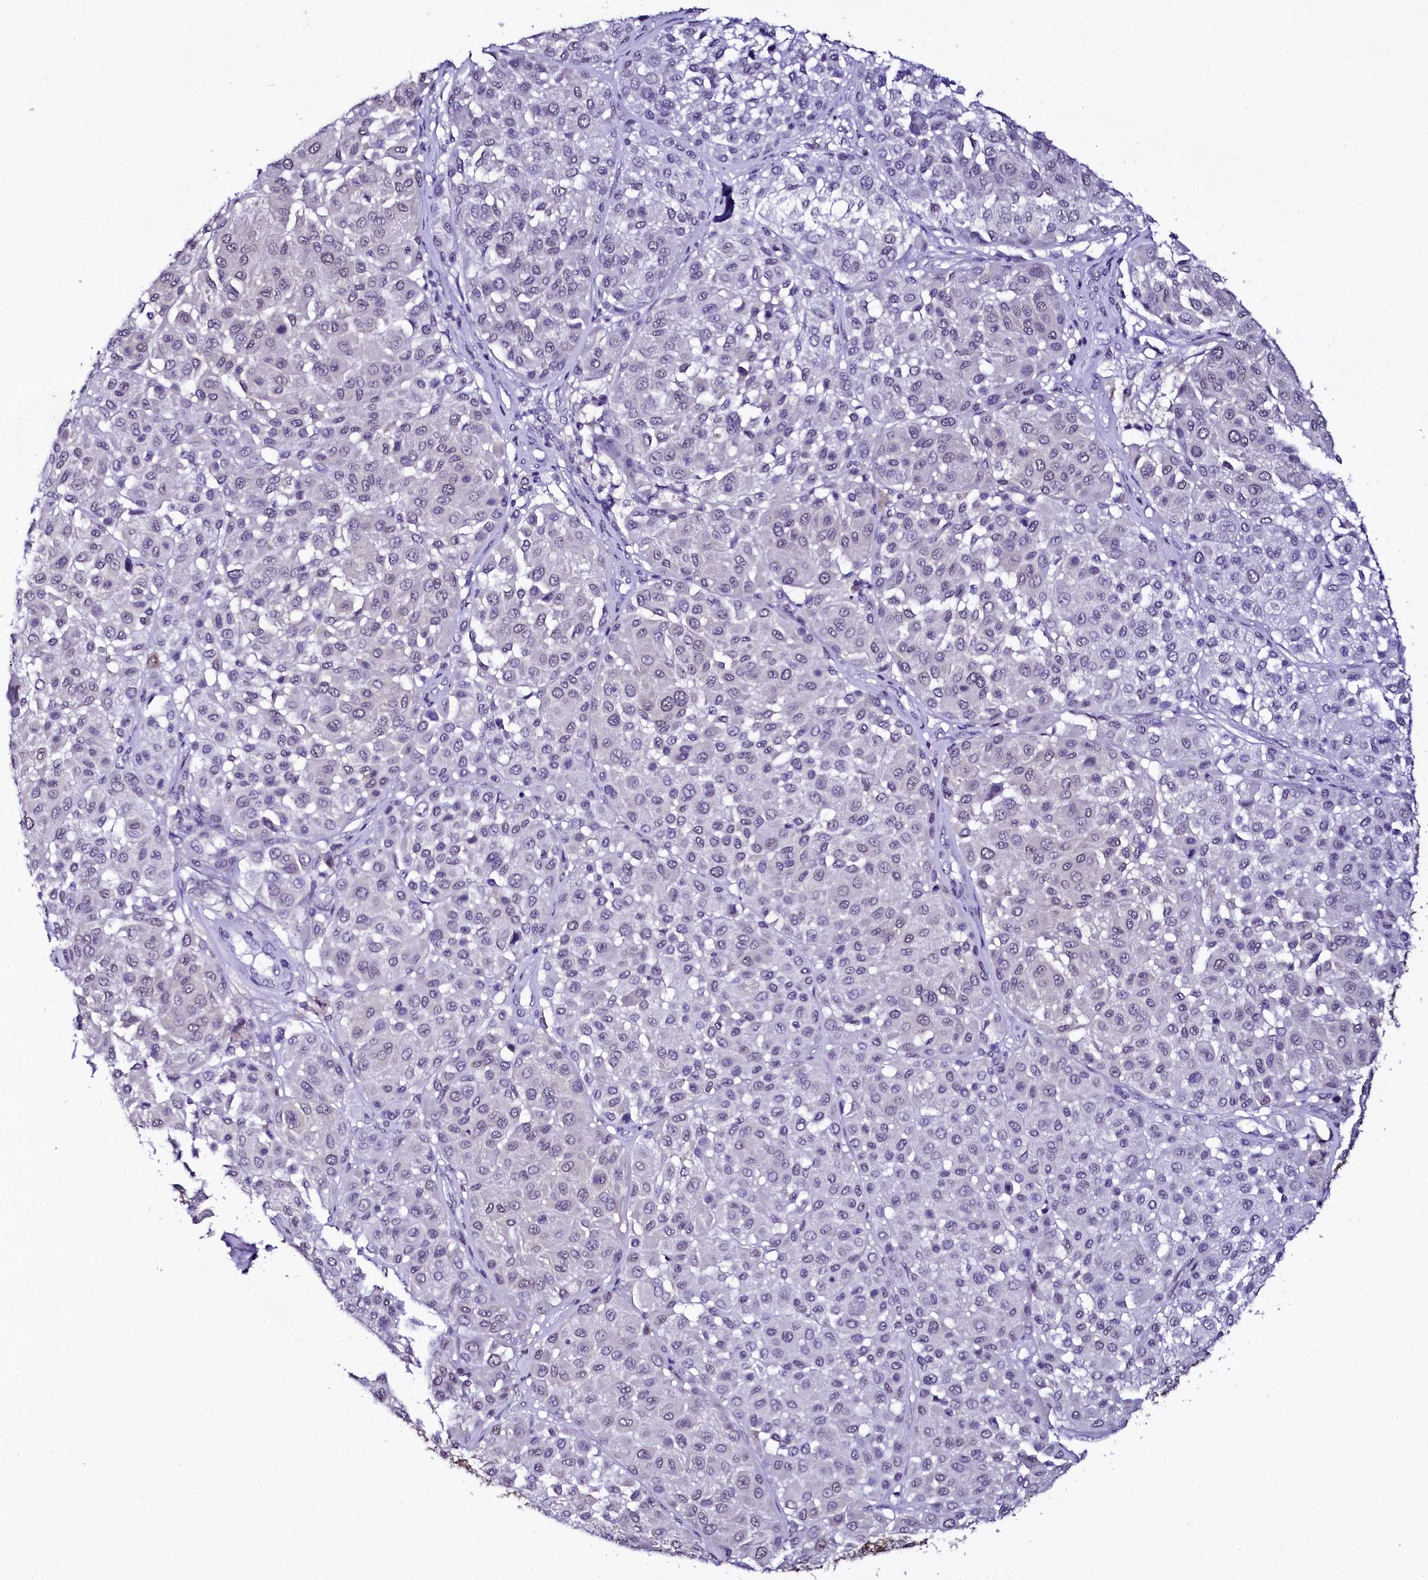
{"staining": {"intensity": "negative", "quantity": "none", "location": "none"}, "tissue": "melanoma", "cell_type": "Tumor cells", "image_type": "cancer", "snomed": [{"axis": "morphology", "description": "Malignant melanoma, Metastatic site"}, {"axis": "topography", "description": "Soft tissue"}], "caption": "Tumor cells are negative for brown protein staining in malignant melanoma (metastatic site). (DAB (3,3'-diaminobenzidine) immunohistochemistry (IHC), high magnification).", "gene": "SORD", "patient": {"sex": "male", "age": 41}}